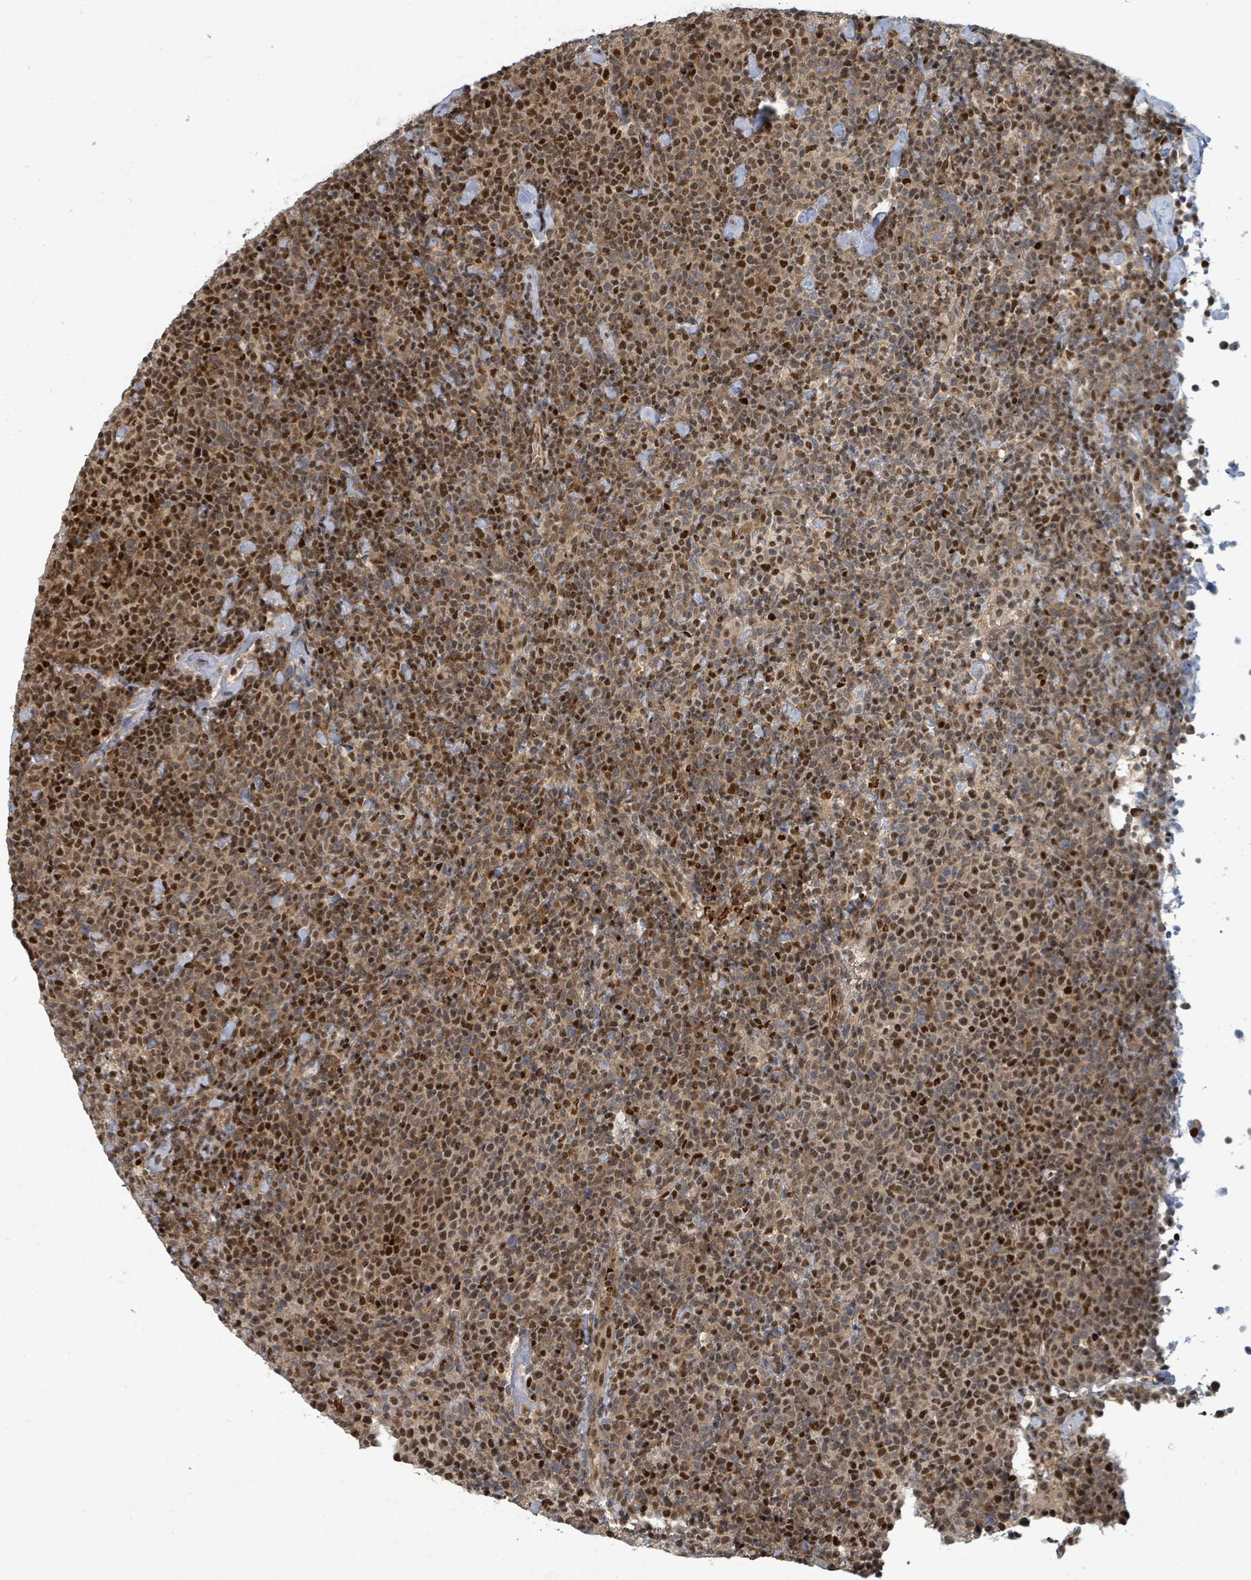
{"staining": {"intensity": "strong", "quantity": "25%-75%", "location": "nuclear"}, "tissue": "lymphoma", "cell_type": "Tumor cells", "image_type": "cancer", "snomed": [{"axis": "morphology", "description": "Malignant lymphoma, non-Hodgkin's type, High grade"}, {"axis": "topography", "description": "Lymph node"}], "caption": "A photomicrograph of high-grade malignant lymphoma, non-Hodgkin's type stained for a protein demonstrates strong nuclear brown staining in tumor cells. (Stains: DAB (3,3'-diaminobenzidine) in brown, nuclei in blue, Microscopy: brightfield microscopy at high magnification).", "gene": "TRDMT1", "patient": {"sex": "male", "age": 61}}